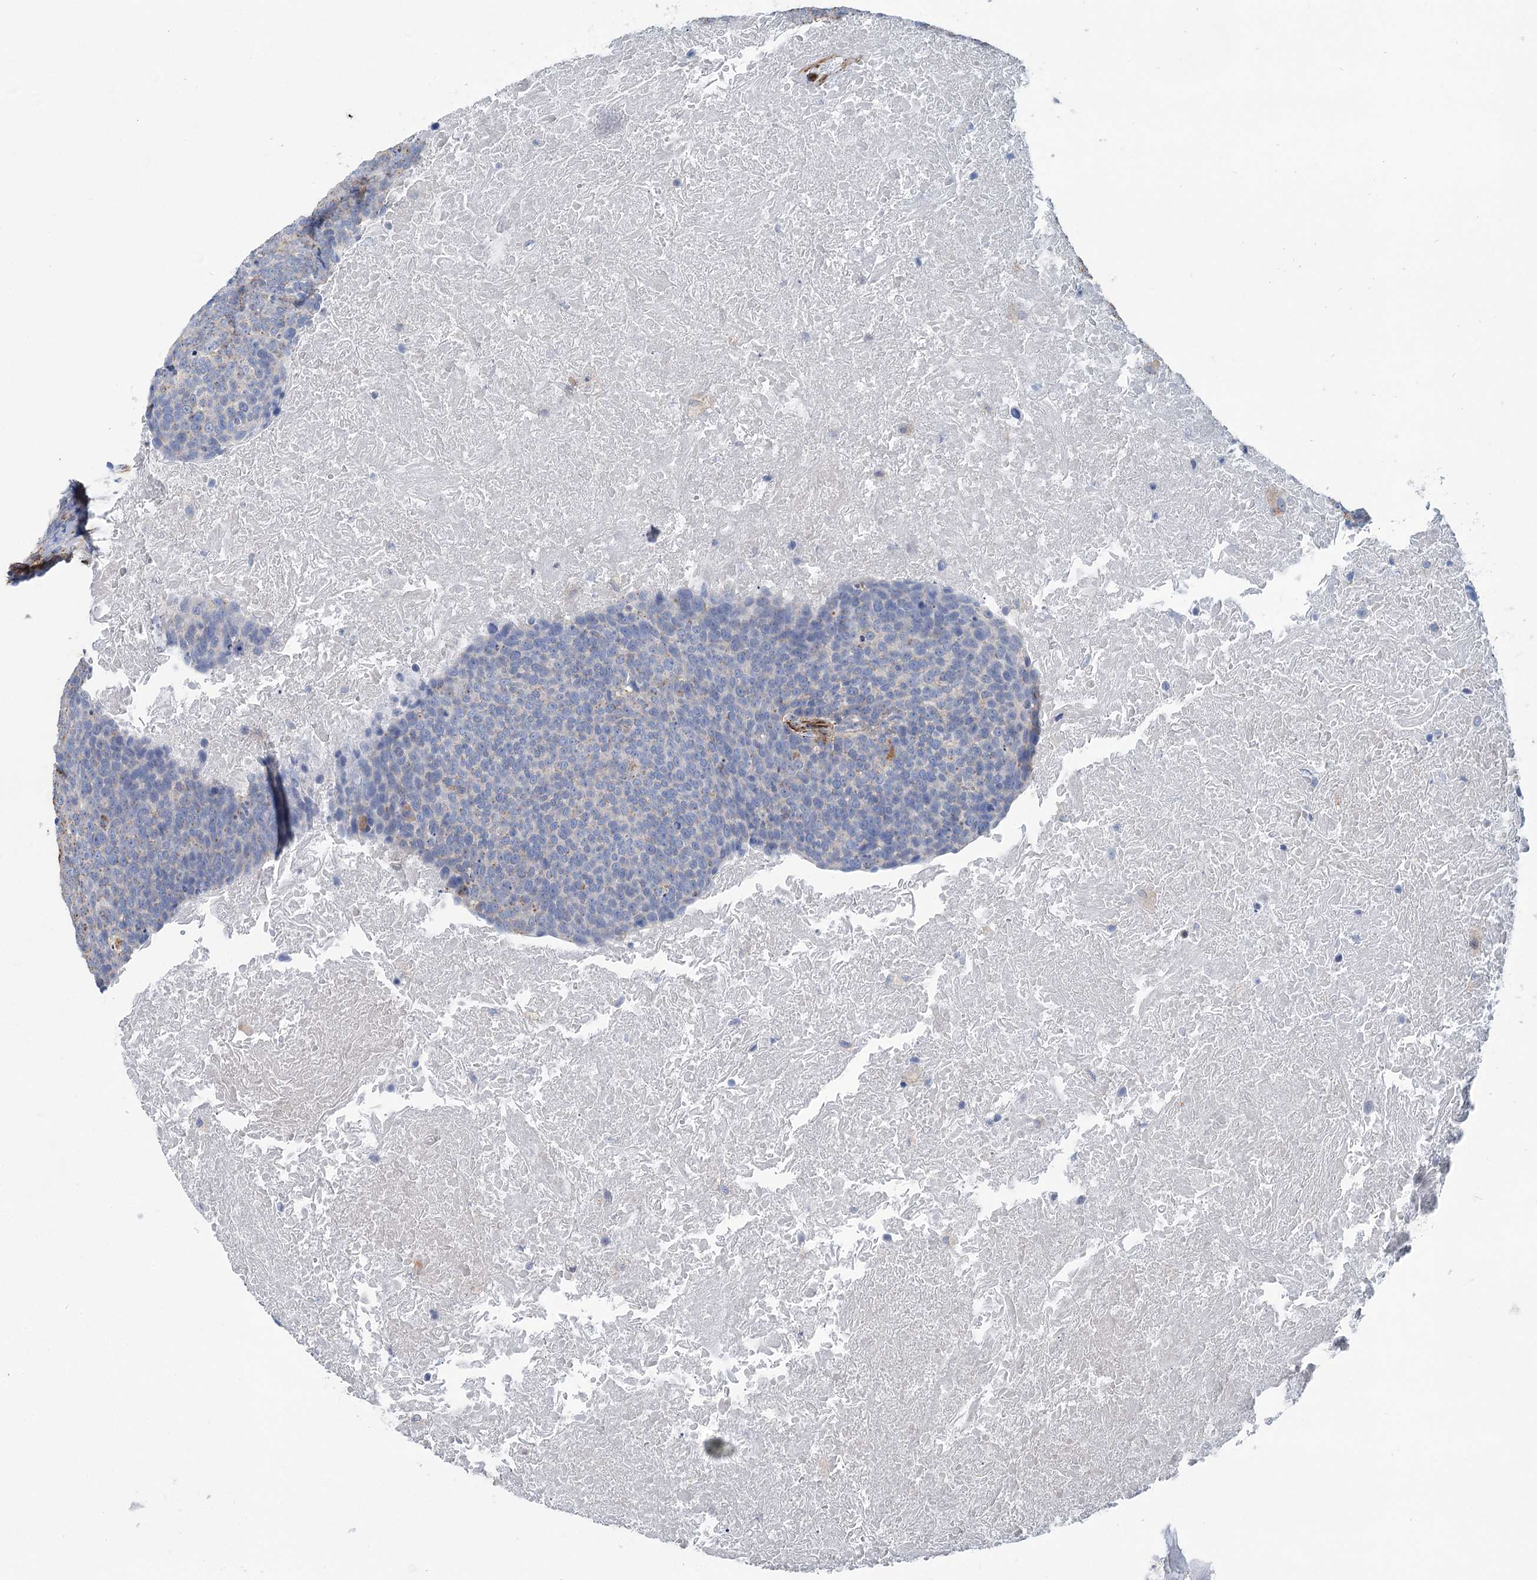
{"staining": {"intensity": "negative", "quantity": "none", "location": "none"}, "tissue": "head and neck cancer", "cell_type": "Tumor cells", "image_type": "cancer", "snomed": [{"axis": "morphology", "description": "Squamous cell carcinoma, NOS"}, {"axis": "morphology", "description": "Squamous cell carcinoma, metastatic, NOS"}, {"axis": "topography", "description": "Lymph node"}, {"axis": "topography", "description": "Head-Neck"}], "caption": "DAB immunohistochemical staining of human head and neck cancer demonstrates no significant staining in tumor cells.", "gene": "IQSEC1", "patient": {"sex": "male", "age": 62}}